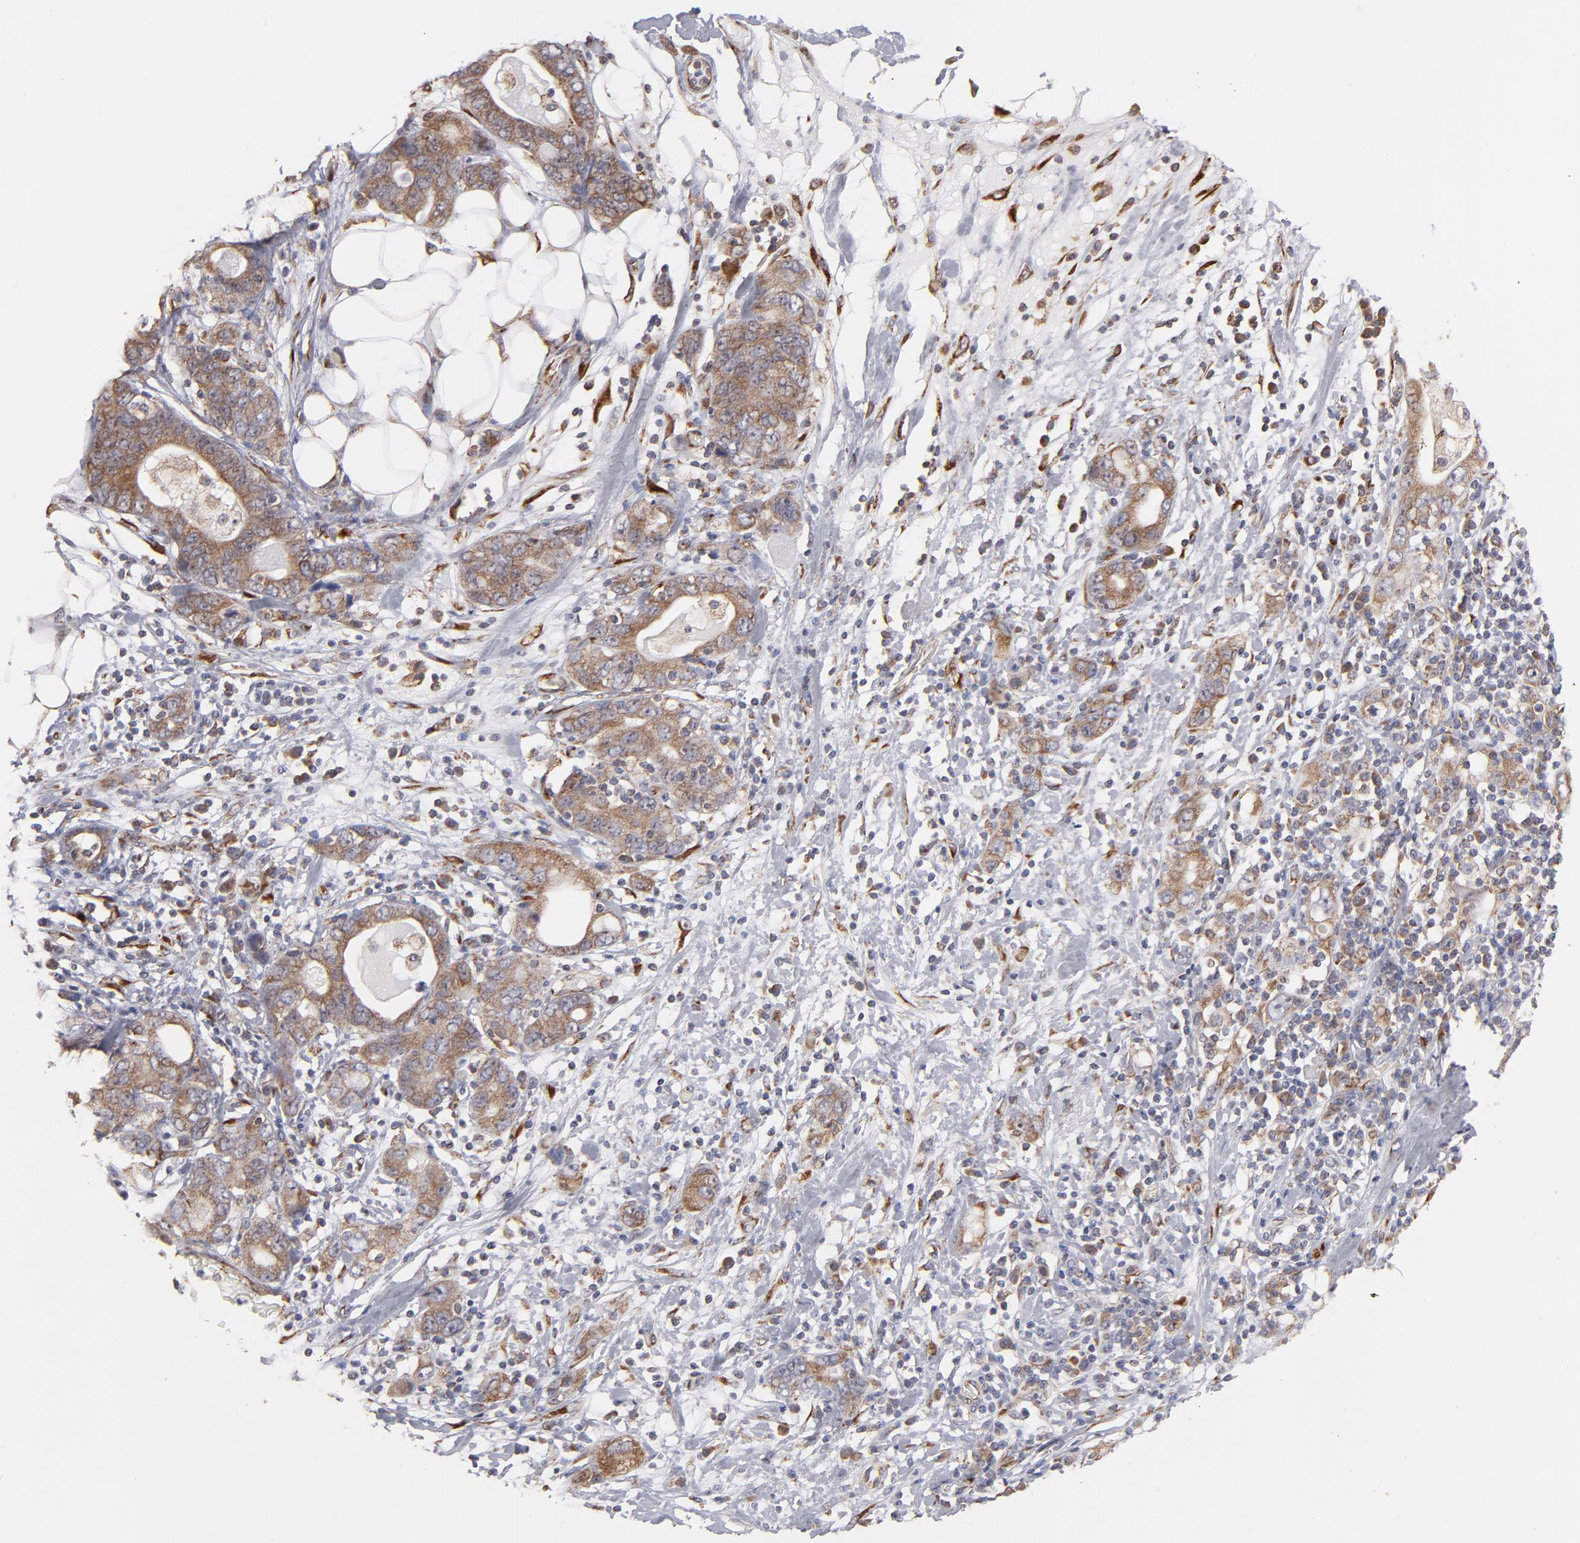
{"staining": {"intensity": "moderate", "quantity": ">75%", "location": "cytoplasmic/membranous"}, "tissue": "stomach cancer", "cell_type": "Tumor cells", "image_type": "cancer", "snomed": [{"axis": "morphology", "description": "Adenocarcinoma, NOS"}, {"axis": "topography", "description": "Stomach, lower"}], "caption": "This photomicrograph displays immunohistochemistry (IHC) staining of human stomach cancer, with medium moderate cytoplasmic/membranous positivity in about >75% of tumor cells.", "gene": "KTN1", "patient": {"sex": "female", "age": 93}}